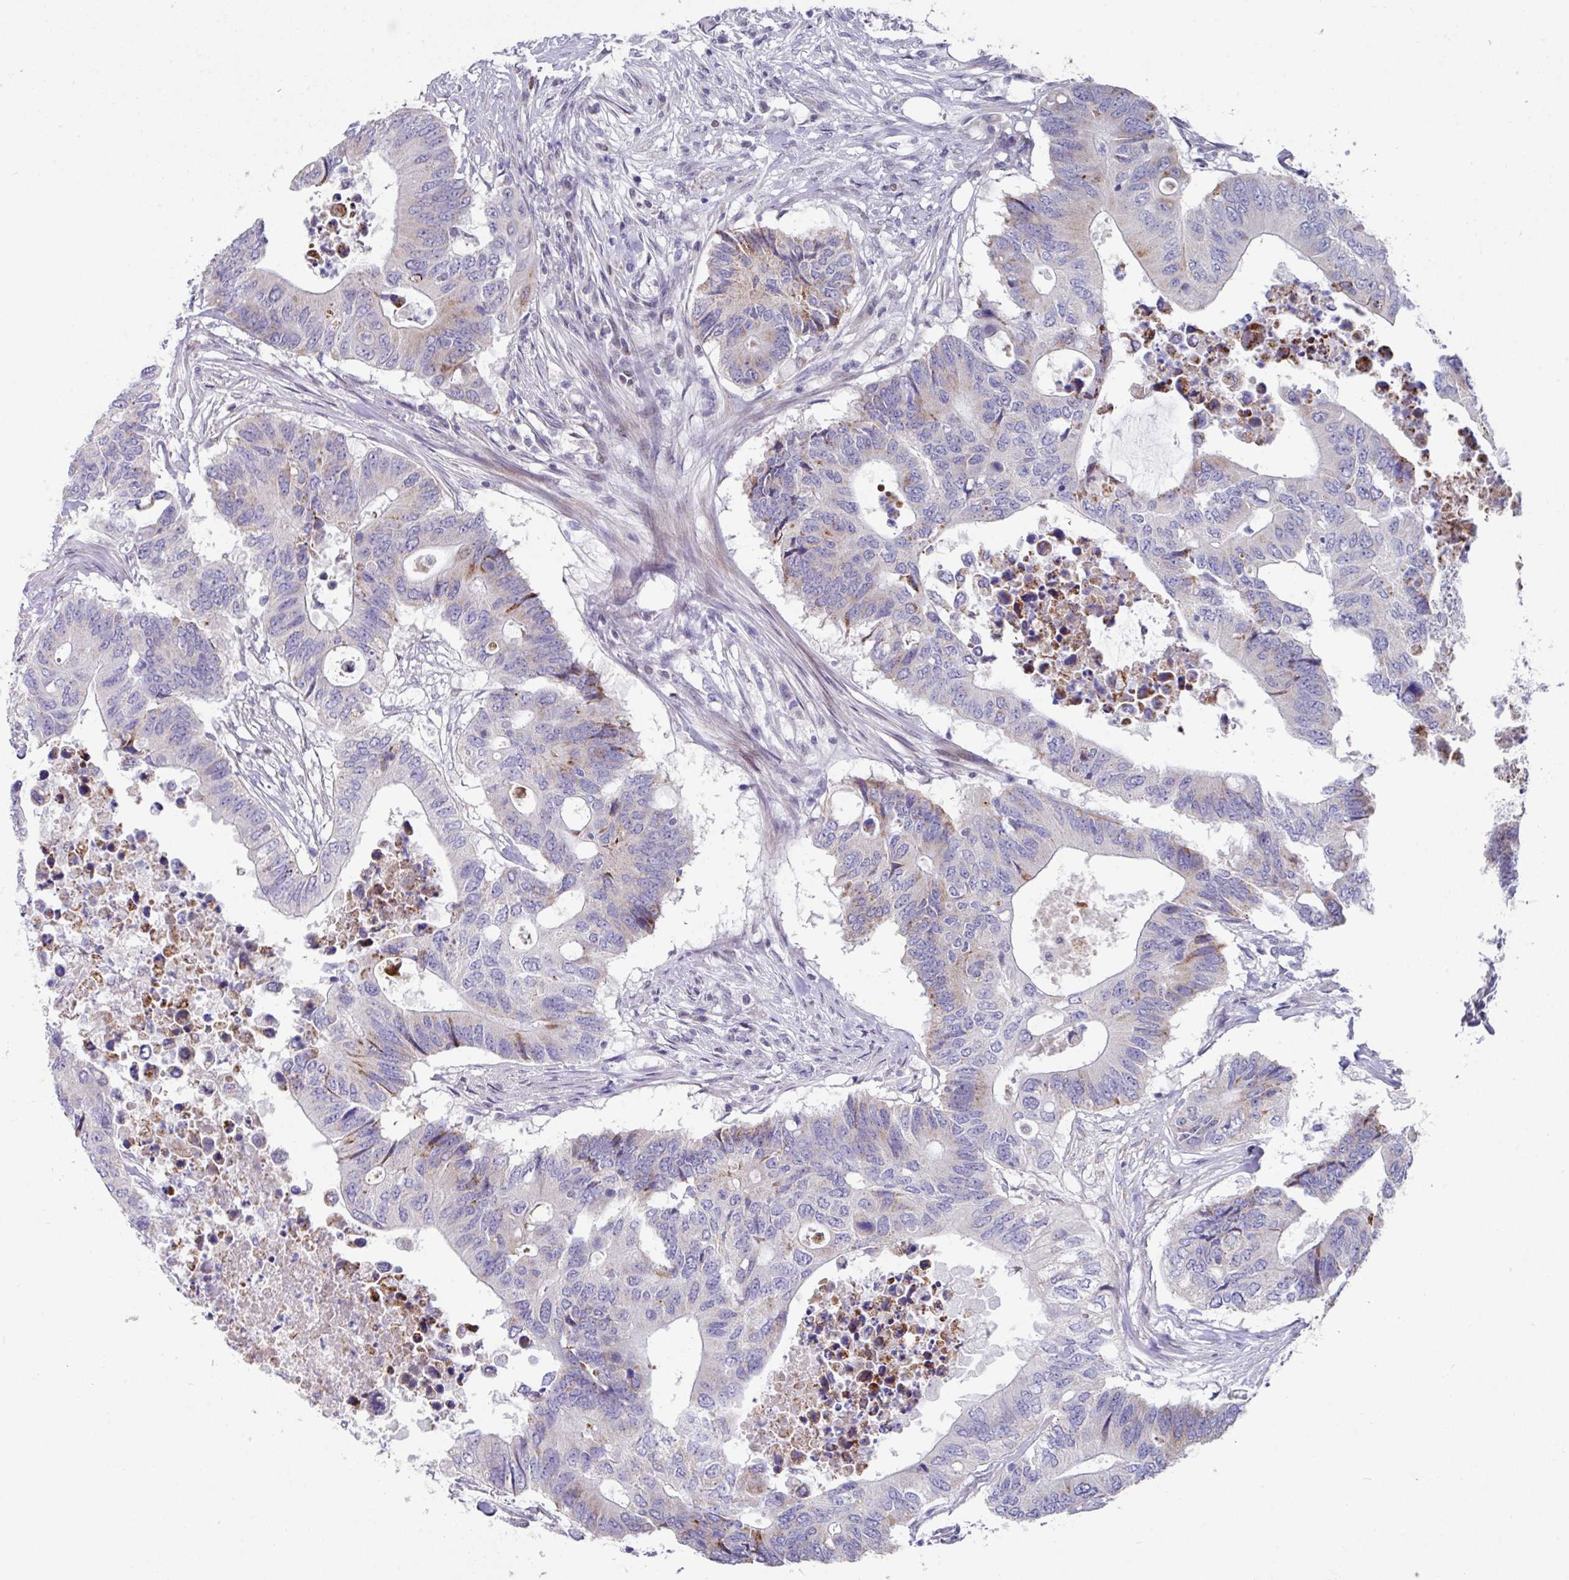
{"staining": {"intensity": "moderate", "quantity": "<25%", "location": "cytoplasmic/membranous"}, "tissue": "colorectal cancer", "cell_type": "Tumor cells", "image_type": "cancer", "snomed": [{"axis": "morphology", "description": "Adenocarcinoma, NOS"}, {"axis": "topography", "description": "Colon"}], "caption": "Immunohistochemistry photomicrograph of neoplastic tissue: human adenocarcinoma (colorectal) stained using IHC reveals low levels of moderate protein expression localized specifically in the cytoplasmic/membranous of tumor cells, appearing as a cytoplasmic/membranous brown color.", "gene": "CBX7", "patient": {"sex": "male", "age": 71}}